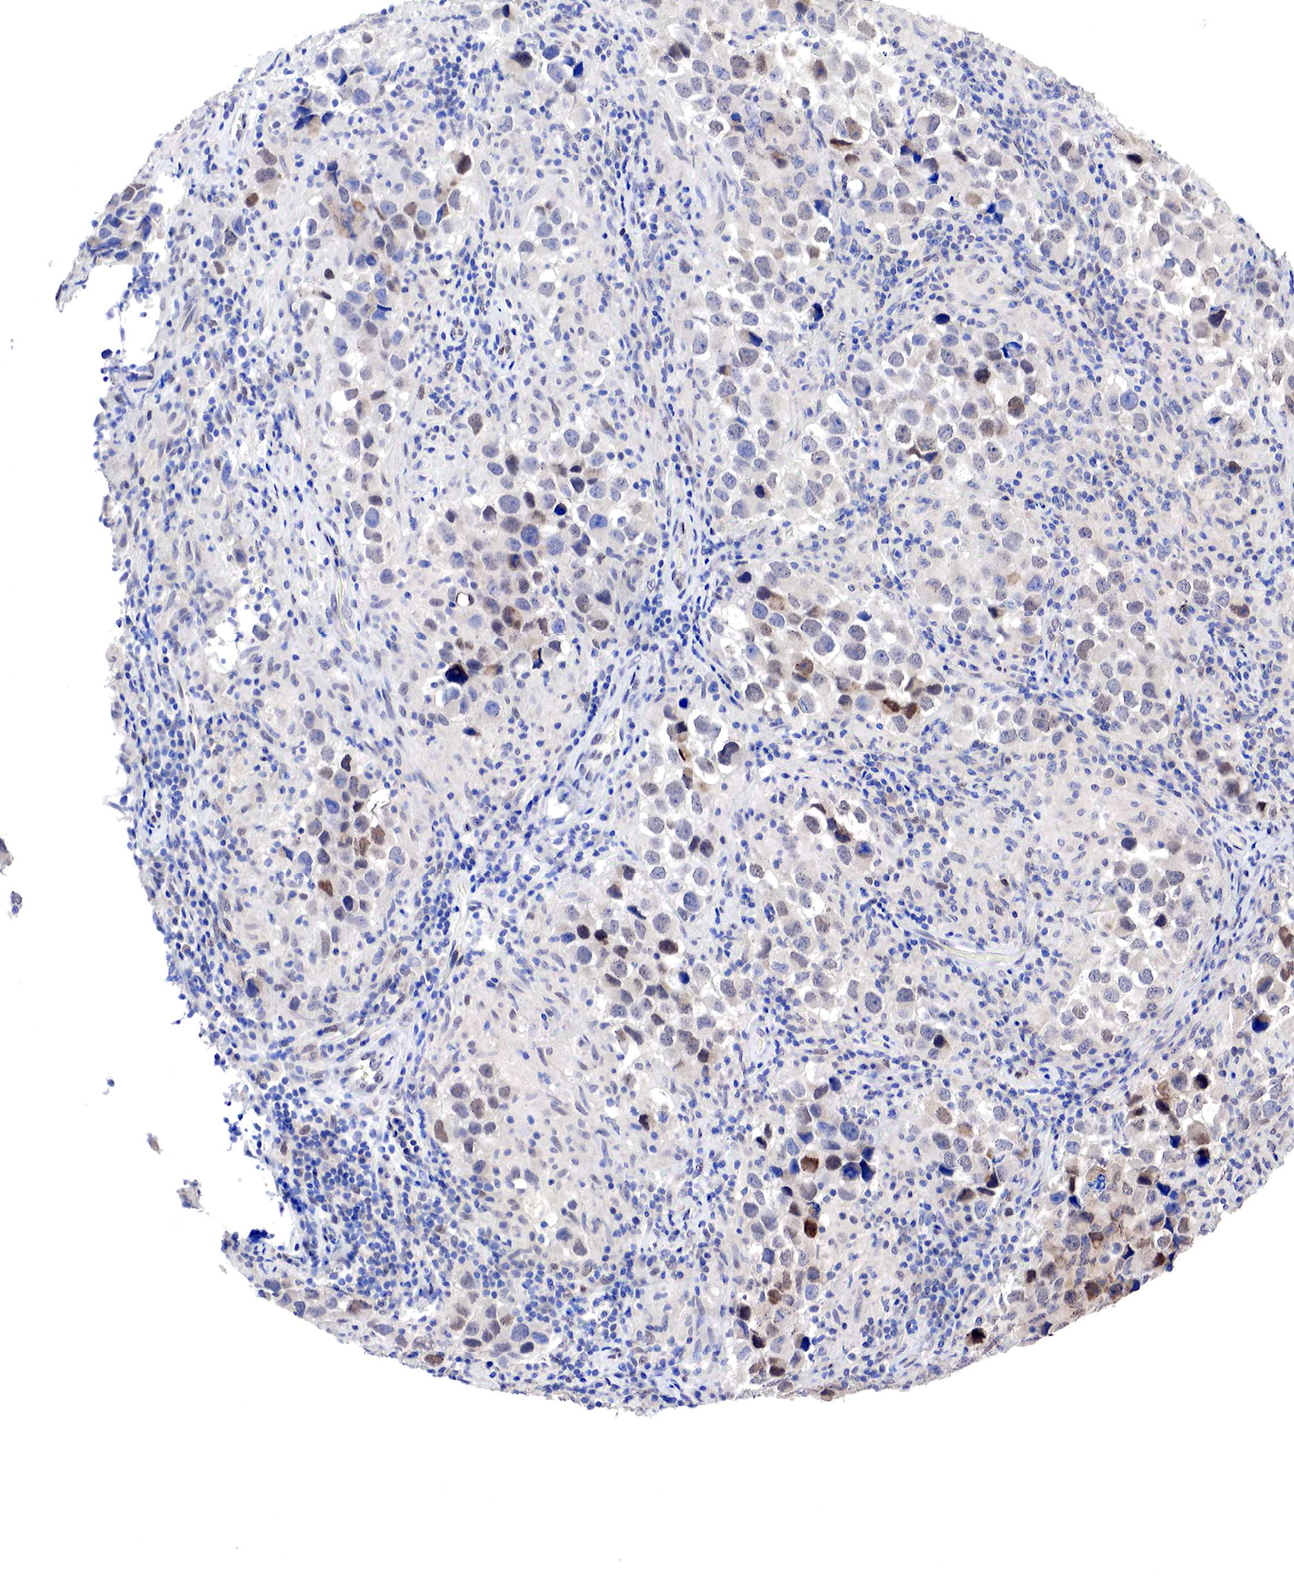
{"staining": {"intensity": "weak", "quantity": "<25%", "location": "cytoplasmic/membranous,nuclear"}, "tissue": "testis cancer", "cell_type": "Tumor cells", "image_type": "cancer", "snomed": [{"axis": "morphology", "description": "Carcinoma, Embryonal, NOS"}, {"axis": "topography", "description": "Testis"}], "caption": "Human embryonal carcinoma (testis) stained for a protein using IHC displays no staining in tumor cells.", "gene": "PABIR2", "patient": {"sex": "male", "age": 21}}